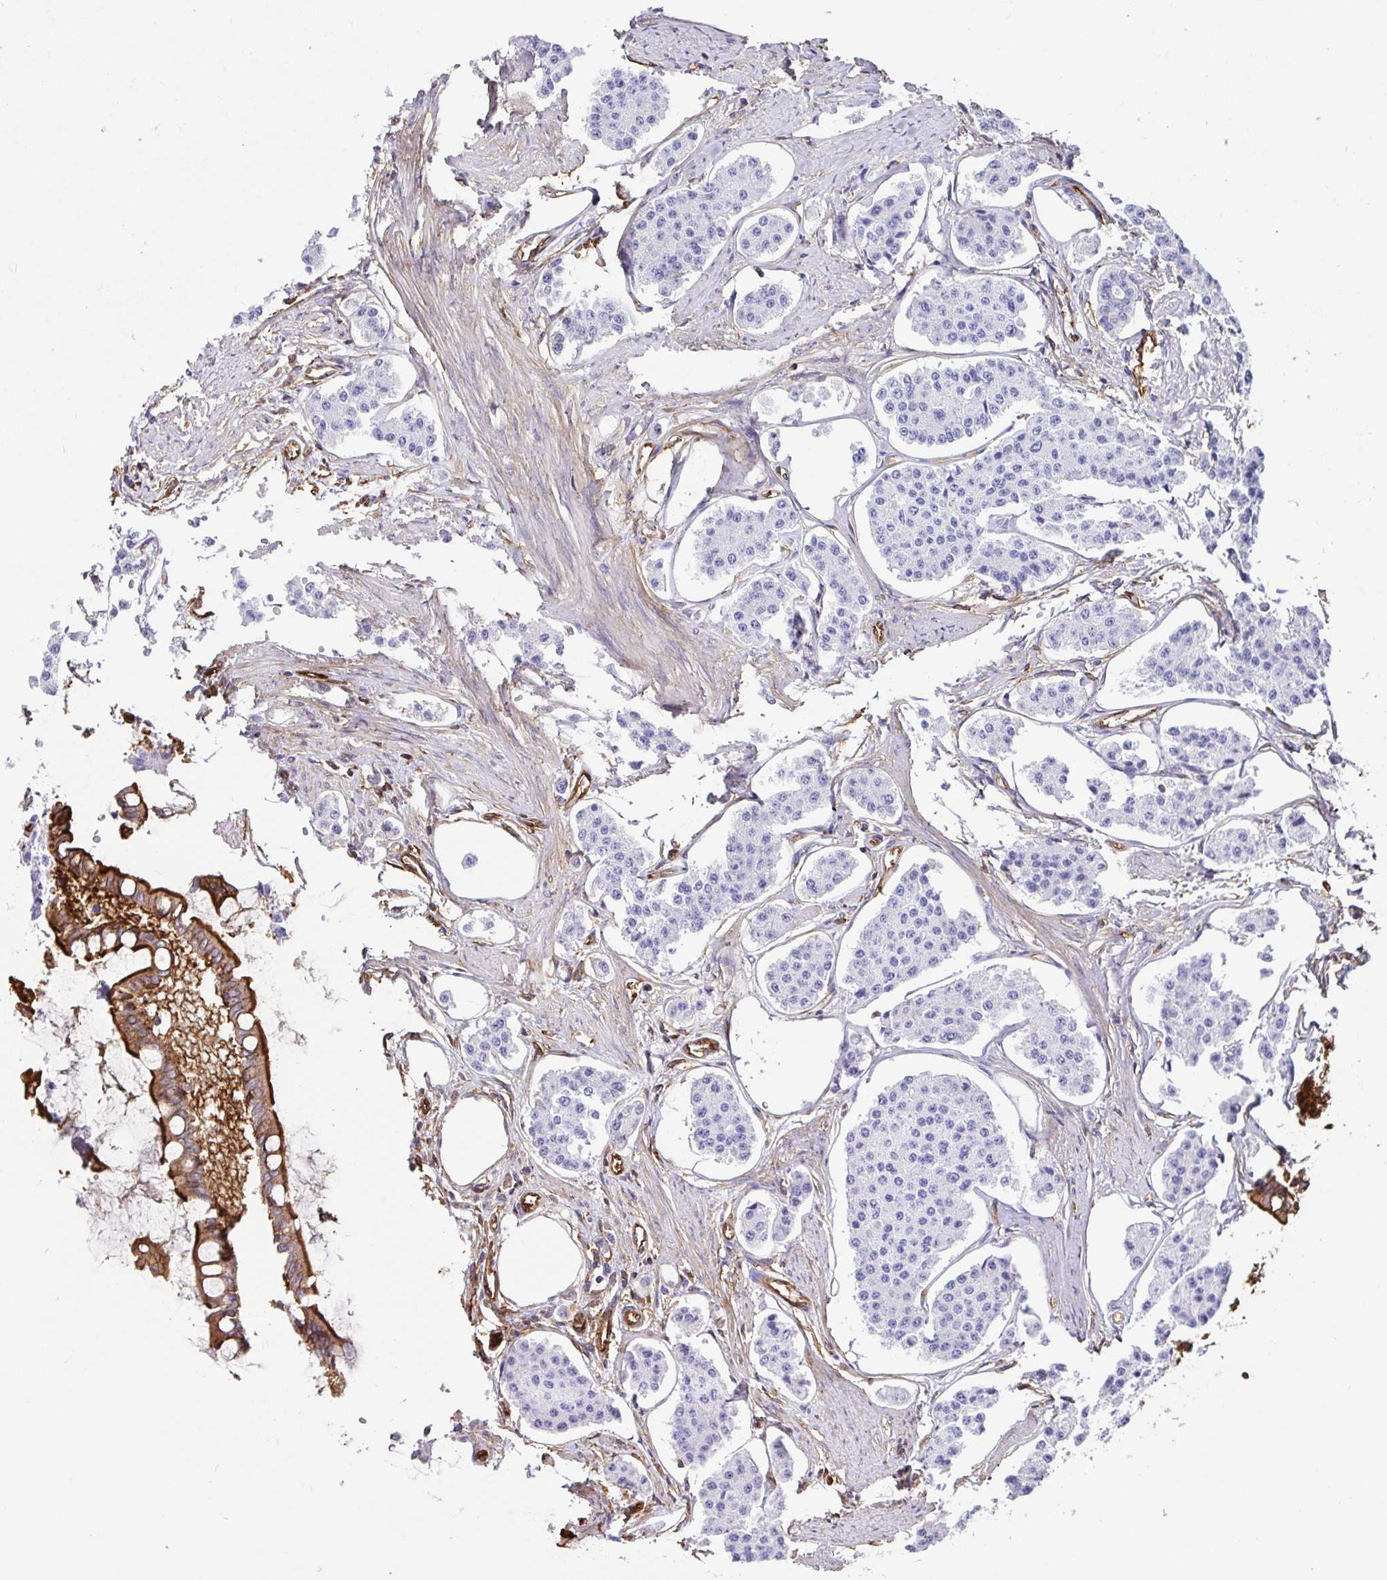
{"staining": {"intensity": "negative", "quantity": "none", "location": "none"}, "tissue": "carcinoid", "cell_type": "Tumor cells", "image_type": "cancer", "snomed": [{"axis": "morphology", "description": "Carcinoid, malignant, NOS"}, {"axis": "topography", "description": "Small intestine"}], "caption": "DAB (3,3'-diaminobenzidine) immunohistochemical staining of carcinoid (malignant) displays no significant positivity in tumor cells.", "gene": "ANXA2", "patient": {"sex": "female", "age": 65}}